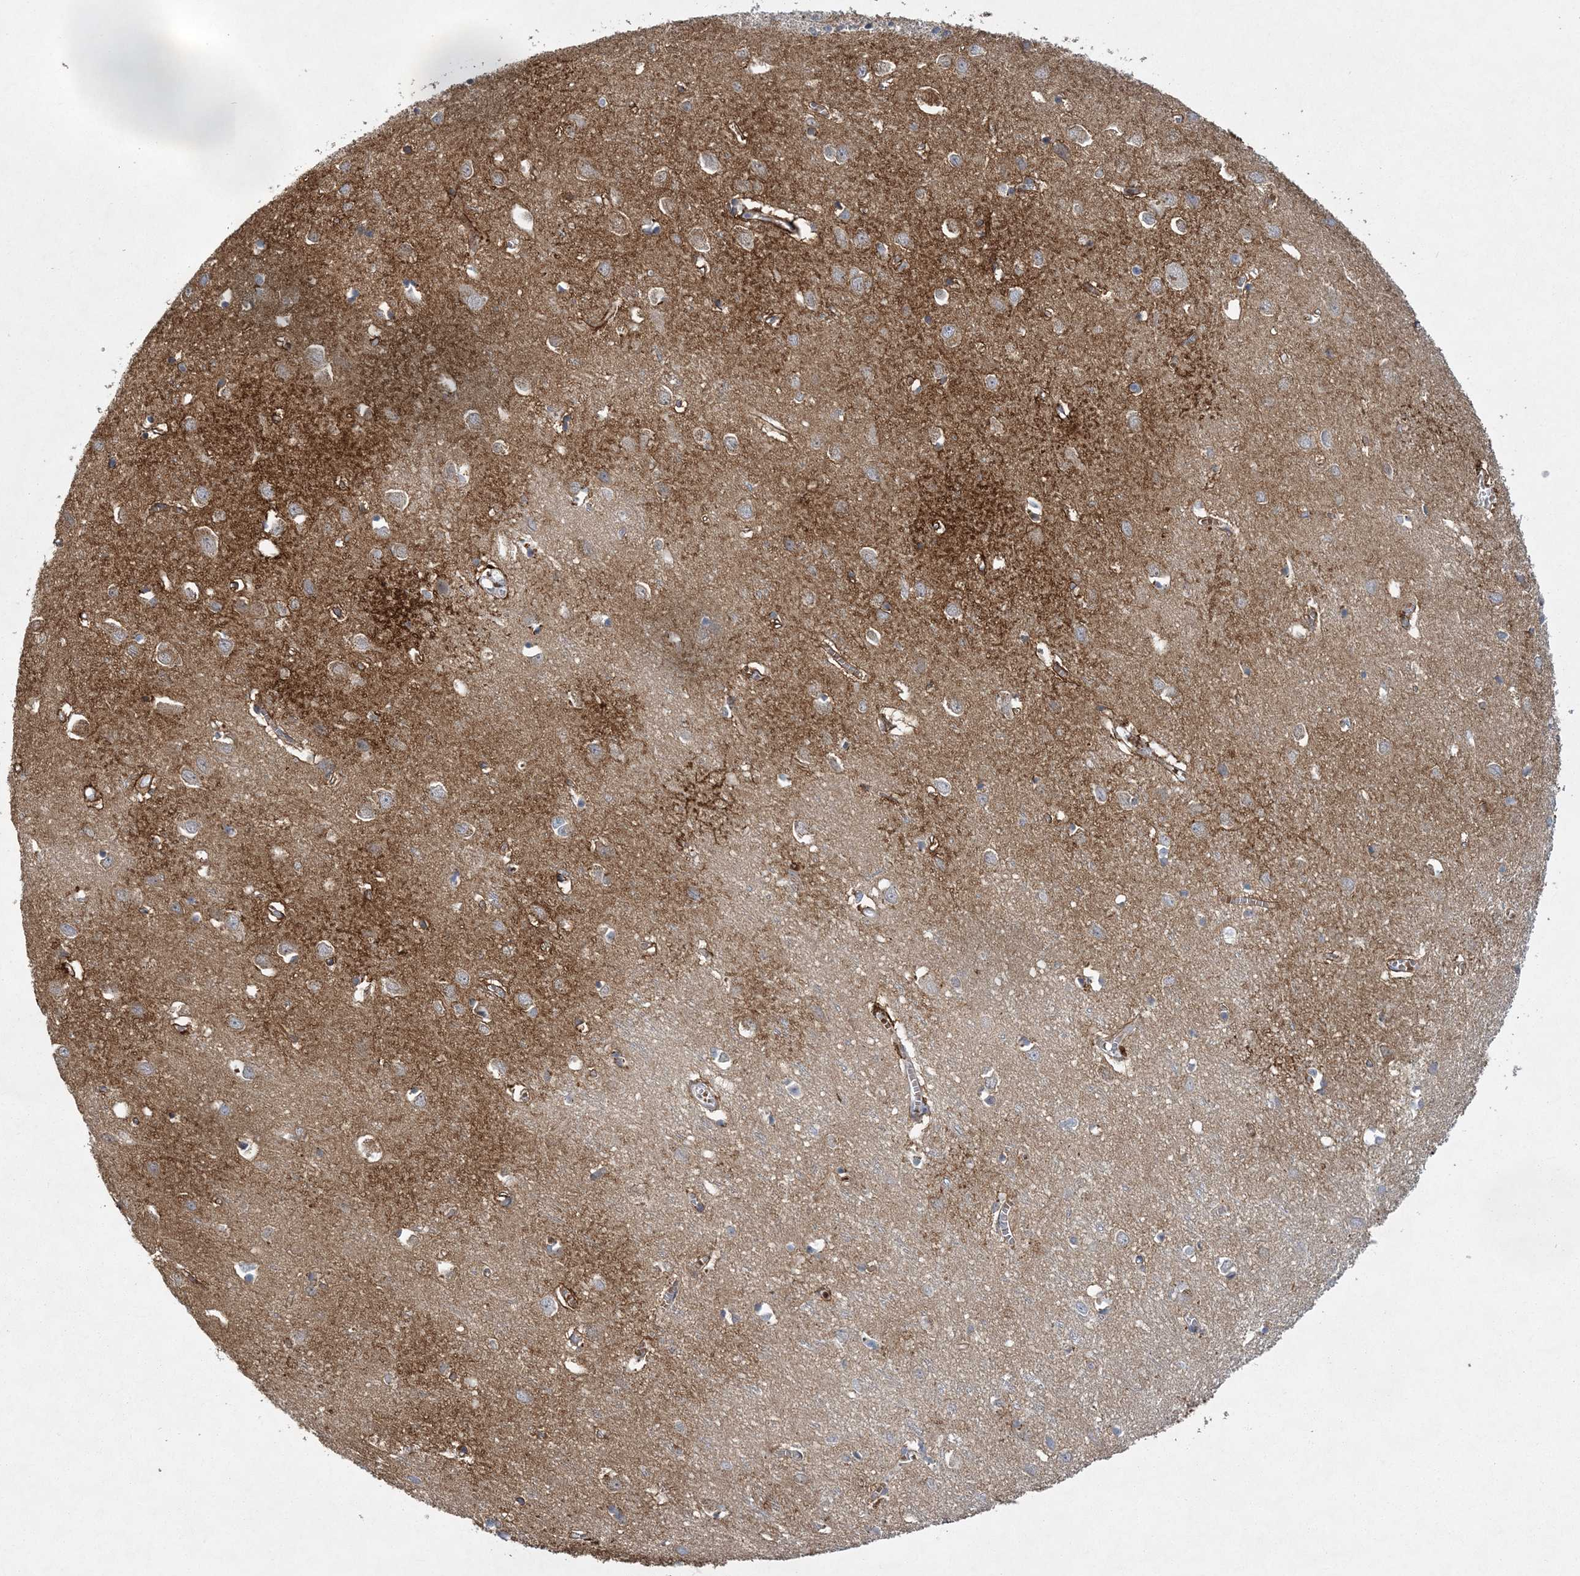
{"staining": {"intensity": "moderate", "quantity": "25%-75%", "location": "cytoplasmic/membranous"}, "tissue": "cerebral cortex", "cell_type": "Endothelial cells", "image_type": "normal", "snomed": [{"axis": "morphology", "description": "Normal tissue, NOS"}, {"axis": "topography", "description": "Cerebral cortex"}], "caption": "Protein expression analysis of normal cerebral cortex shows moderate cytoplasmic/membranous staining in about 25%-75% of endothelial cells.", "gene": "CALN1", "patient": {"sex": "female", "age": 64}}